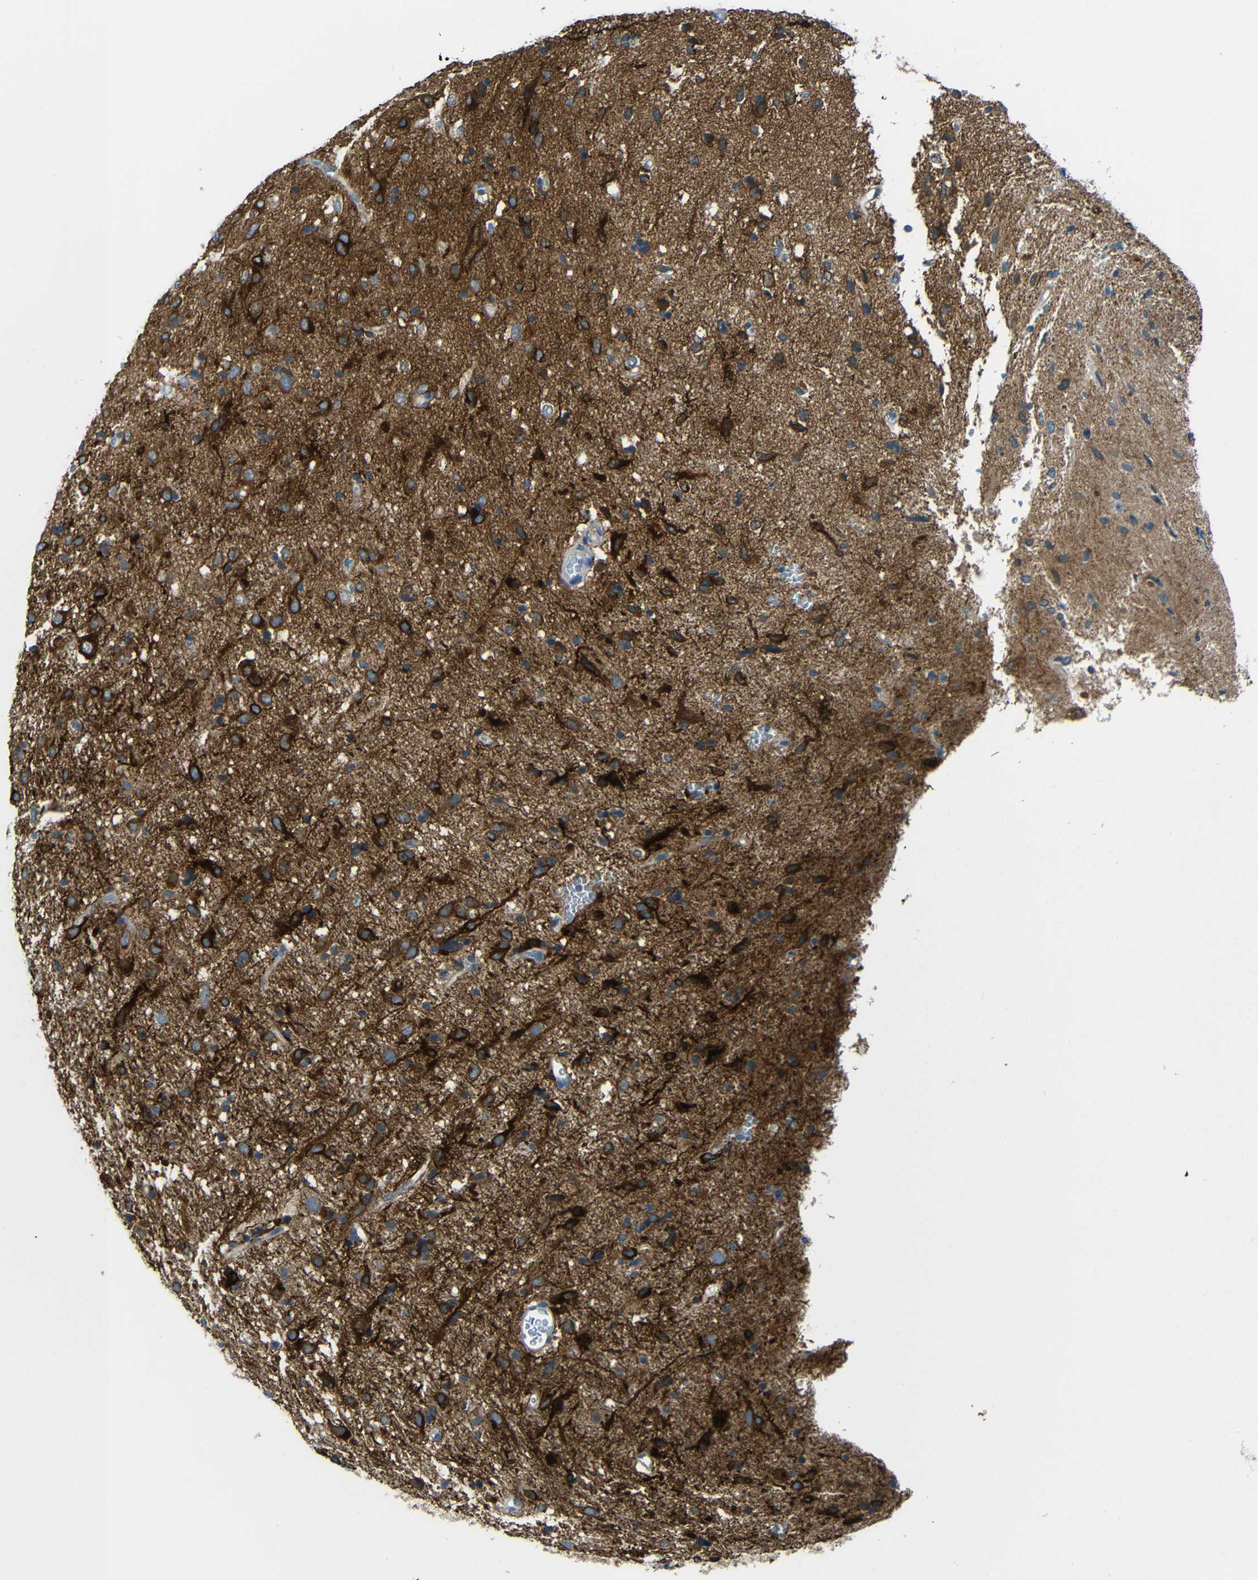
{"staining": {"intensity": "strong", "quantity": ">75%", "location": "cytoplasmic/membranous"}, "tissue": "glioma", "cell_type": "Tumor cells", "image_type": "cancer", "snomed": [{"axis": "morphology", "description": "Glioma, malignant, Low grade"}, {"axis": "topography", "description": "Brain"}], "caption": "Tumor cells exhibit high levels of strong cytoplasmic/membranous positivity in approximately >75% of cells in glioma.", "gene": "DCLK1", "patient": {"sex": "male", "age": 77}}